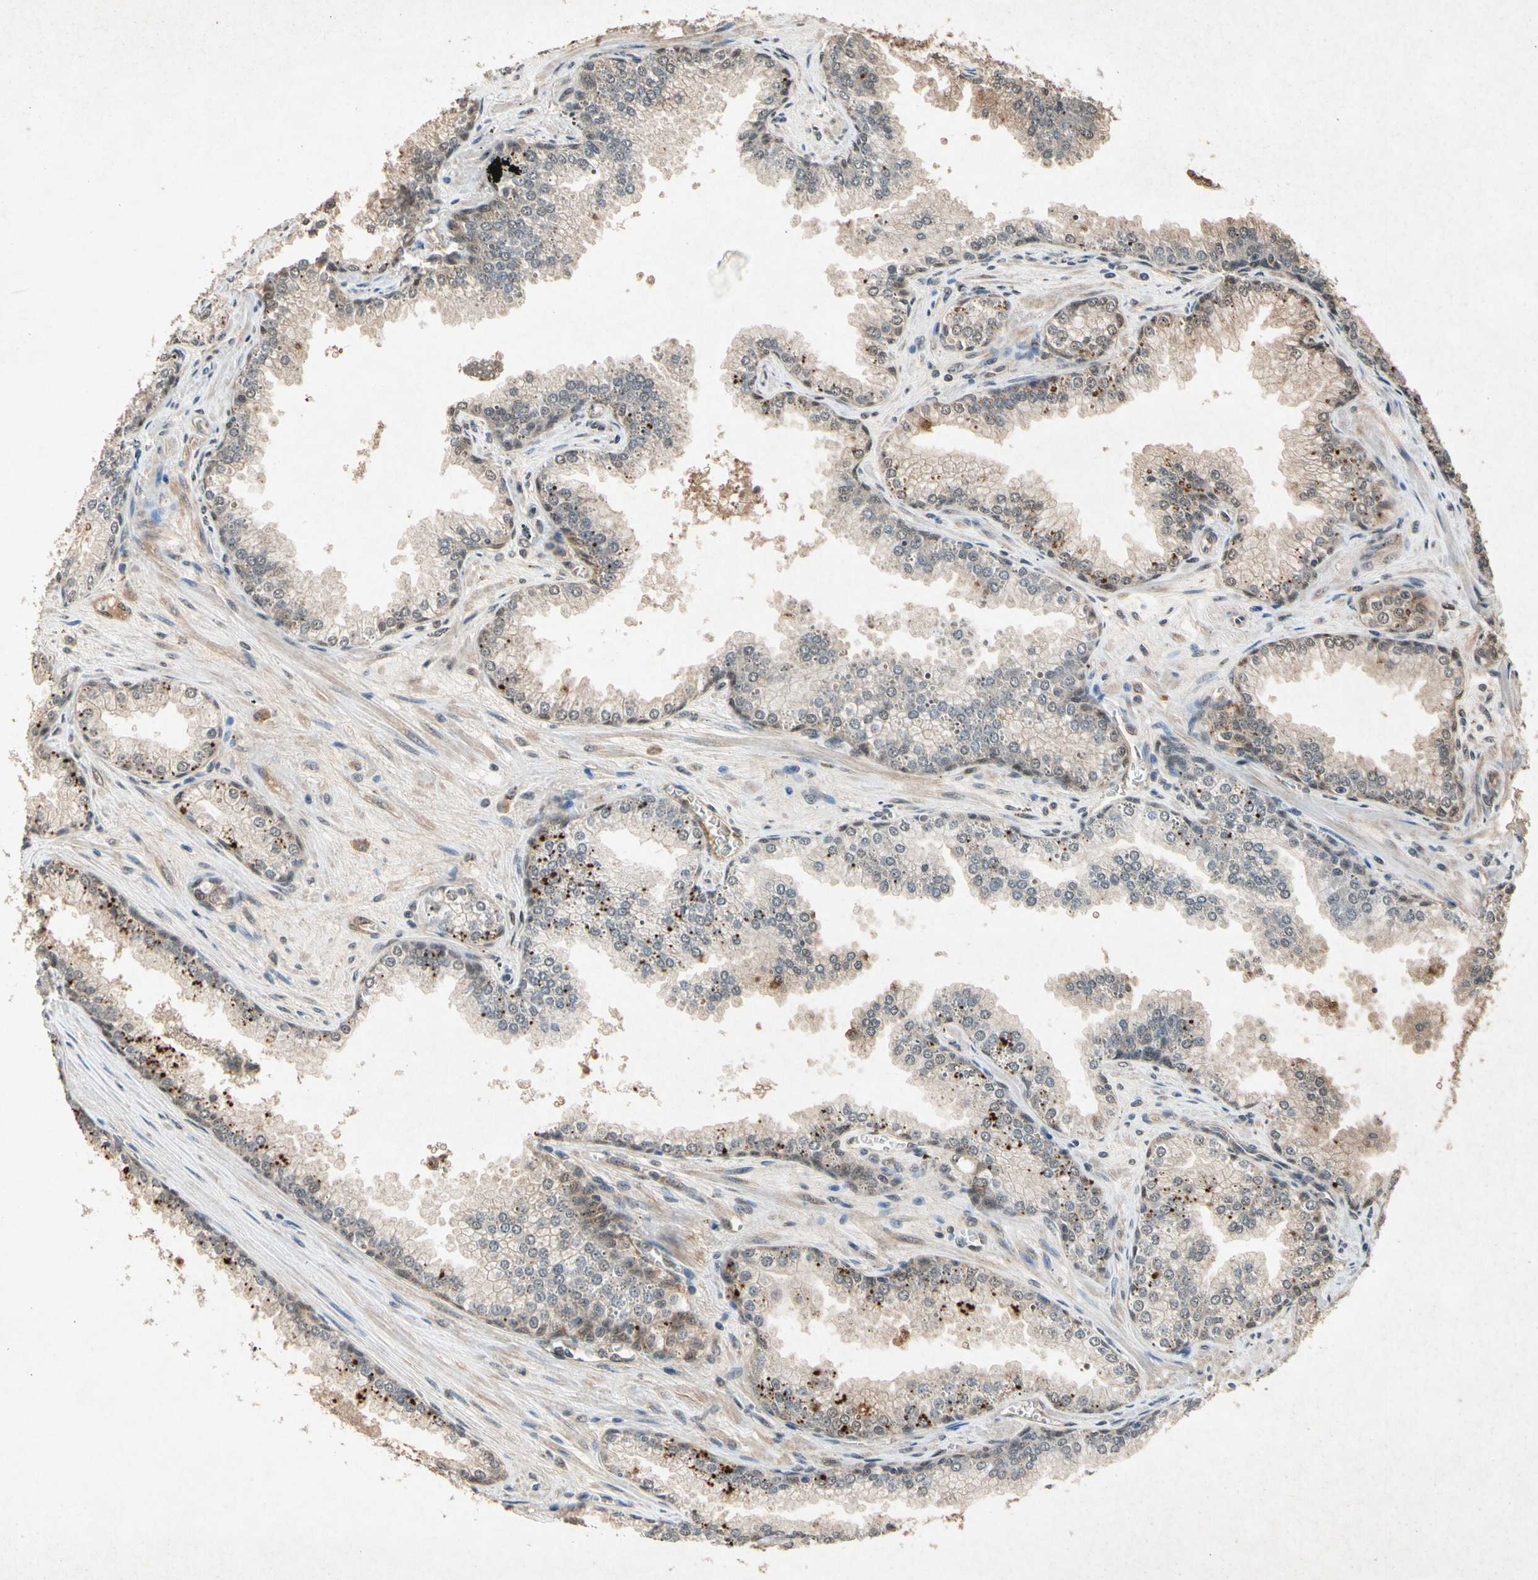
{"staining": {"intensity": "weak", "quantity": "25%-75%", "location": "cytoplasmic/membranous,nuclear"}, "tissue": "prostate cancer", "cell_type": "Tumor cells", "image_type": "cancer", "snomed": [{"axis": "morphology", "description": "Adenocarcinoma, Low grade"}, {"axis": "topography", "description": "Prostate"}], "caption": "Human prostate cancer (adenocarcinoma (low-grade)) stained for a protein (brown) exhibits weak cytoplasmic/membranous and nuclear positive staining in about 25%-75% of tumor cells.", "gene": "PML", "patient": {"sex": "male", "age": 60}}